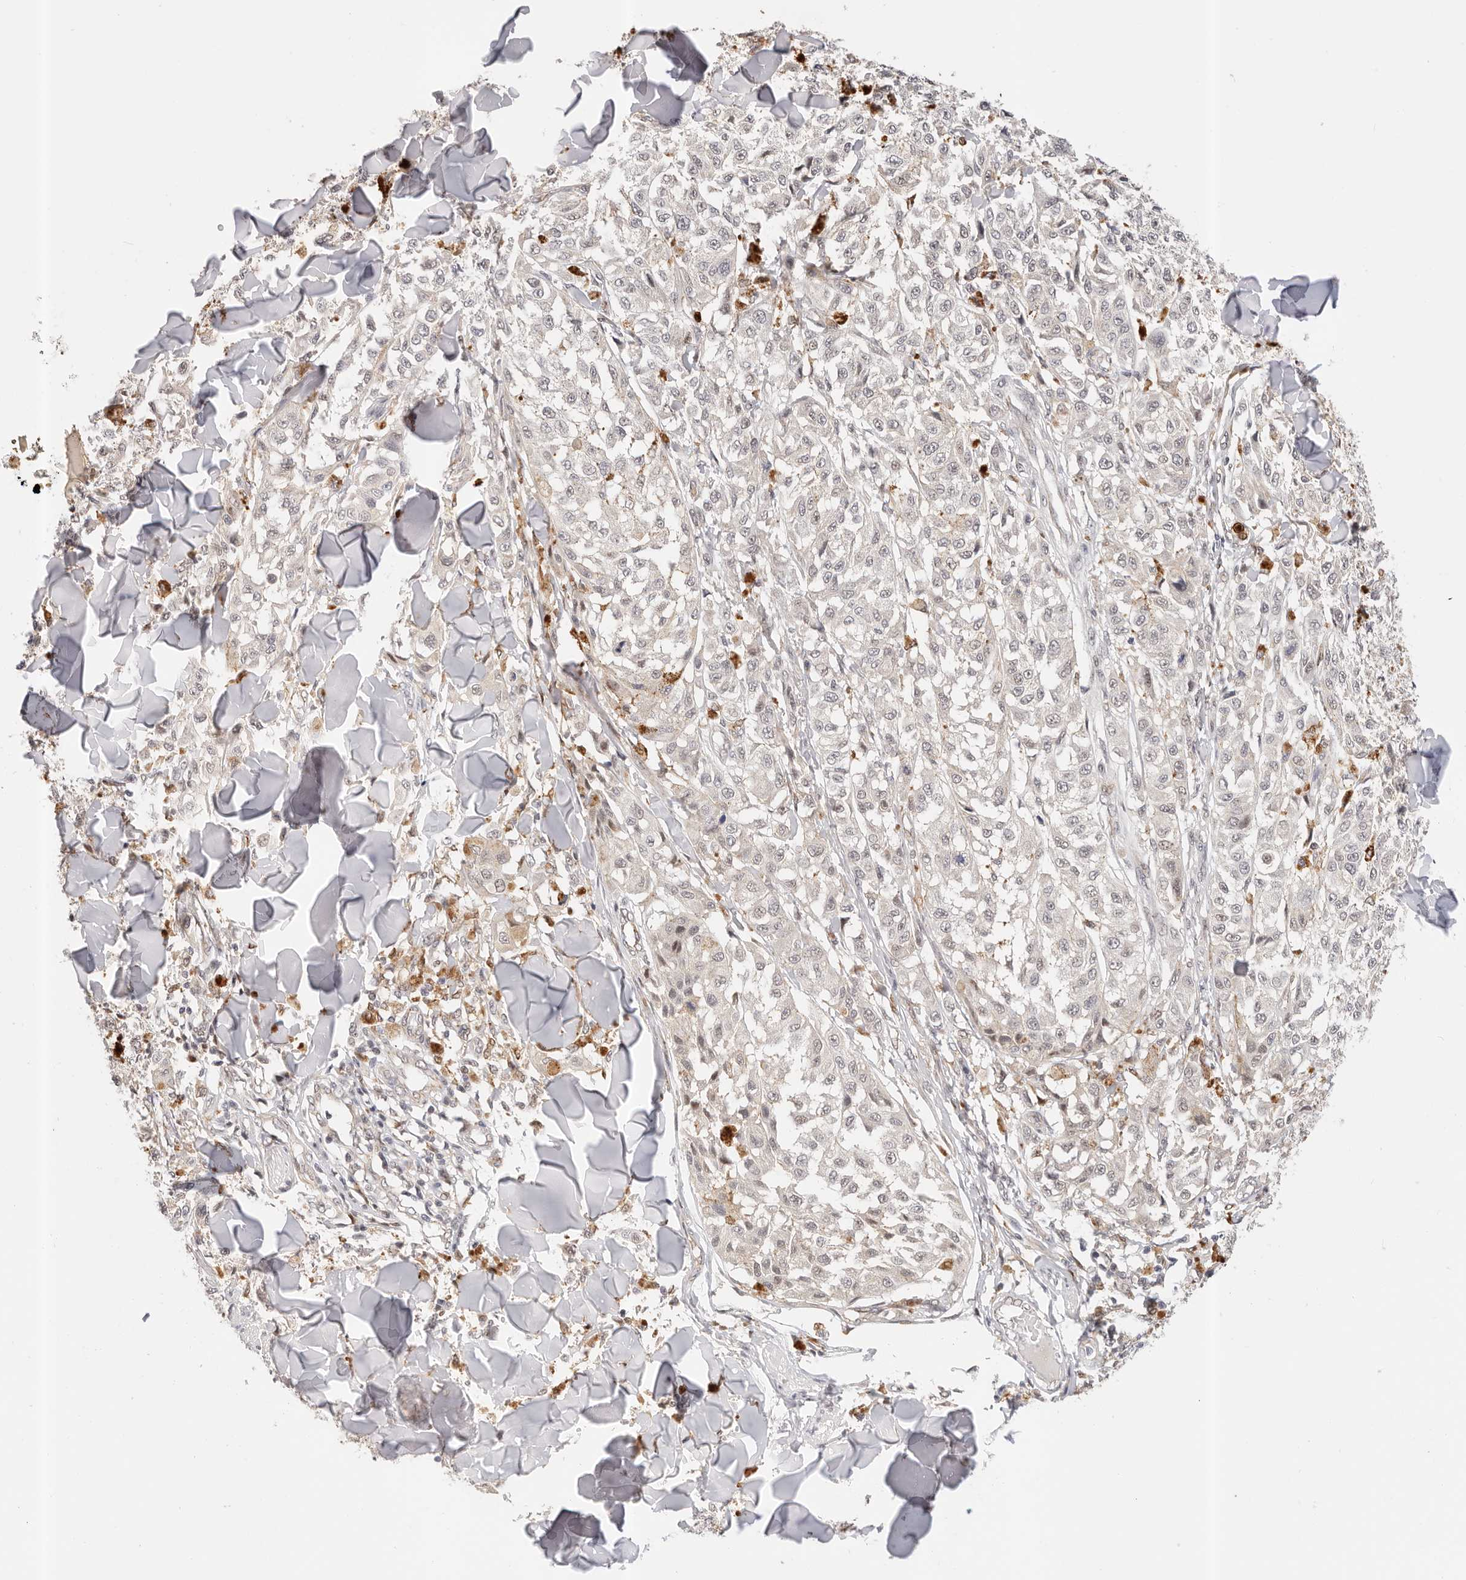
{"staining": {"intensity": "negative", "quantity": "none", "location": "none"}, "tissue": "melanoma", "cell_type": "Tumor cells", "image_type": "cancer", "snomed": [{"axis": "morphology", "description": "Malignant melanoma, NOS"}, {"axis": "topography", "description": "Skin"}], "caption": "Immunohistochemistry of malignant melanoma displays no expression in tumor cells.", "gene": "AFDN", "patient": {"sex": "female", "age": 64}}